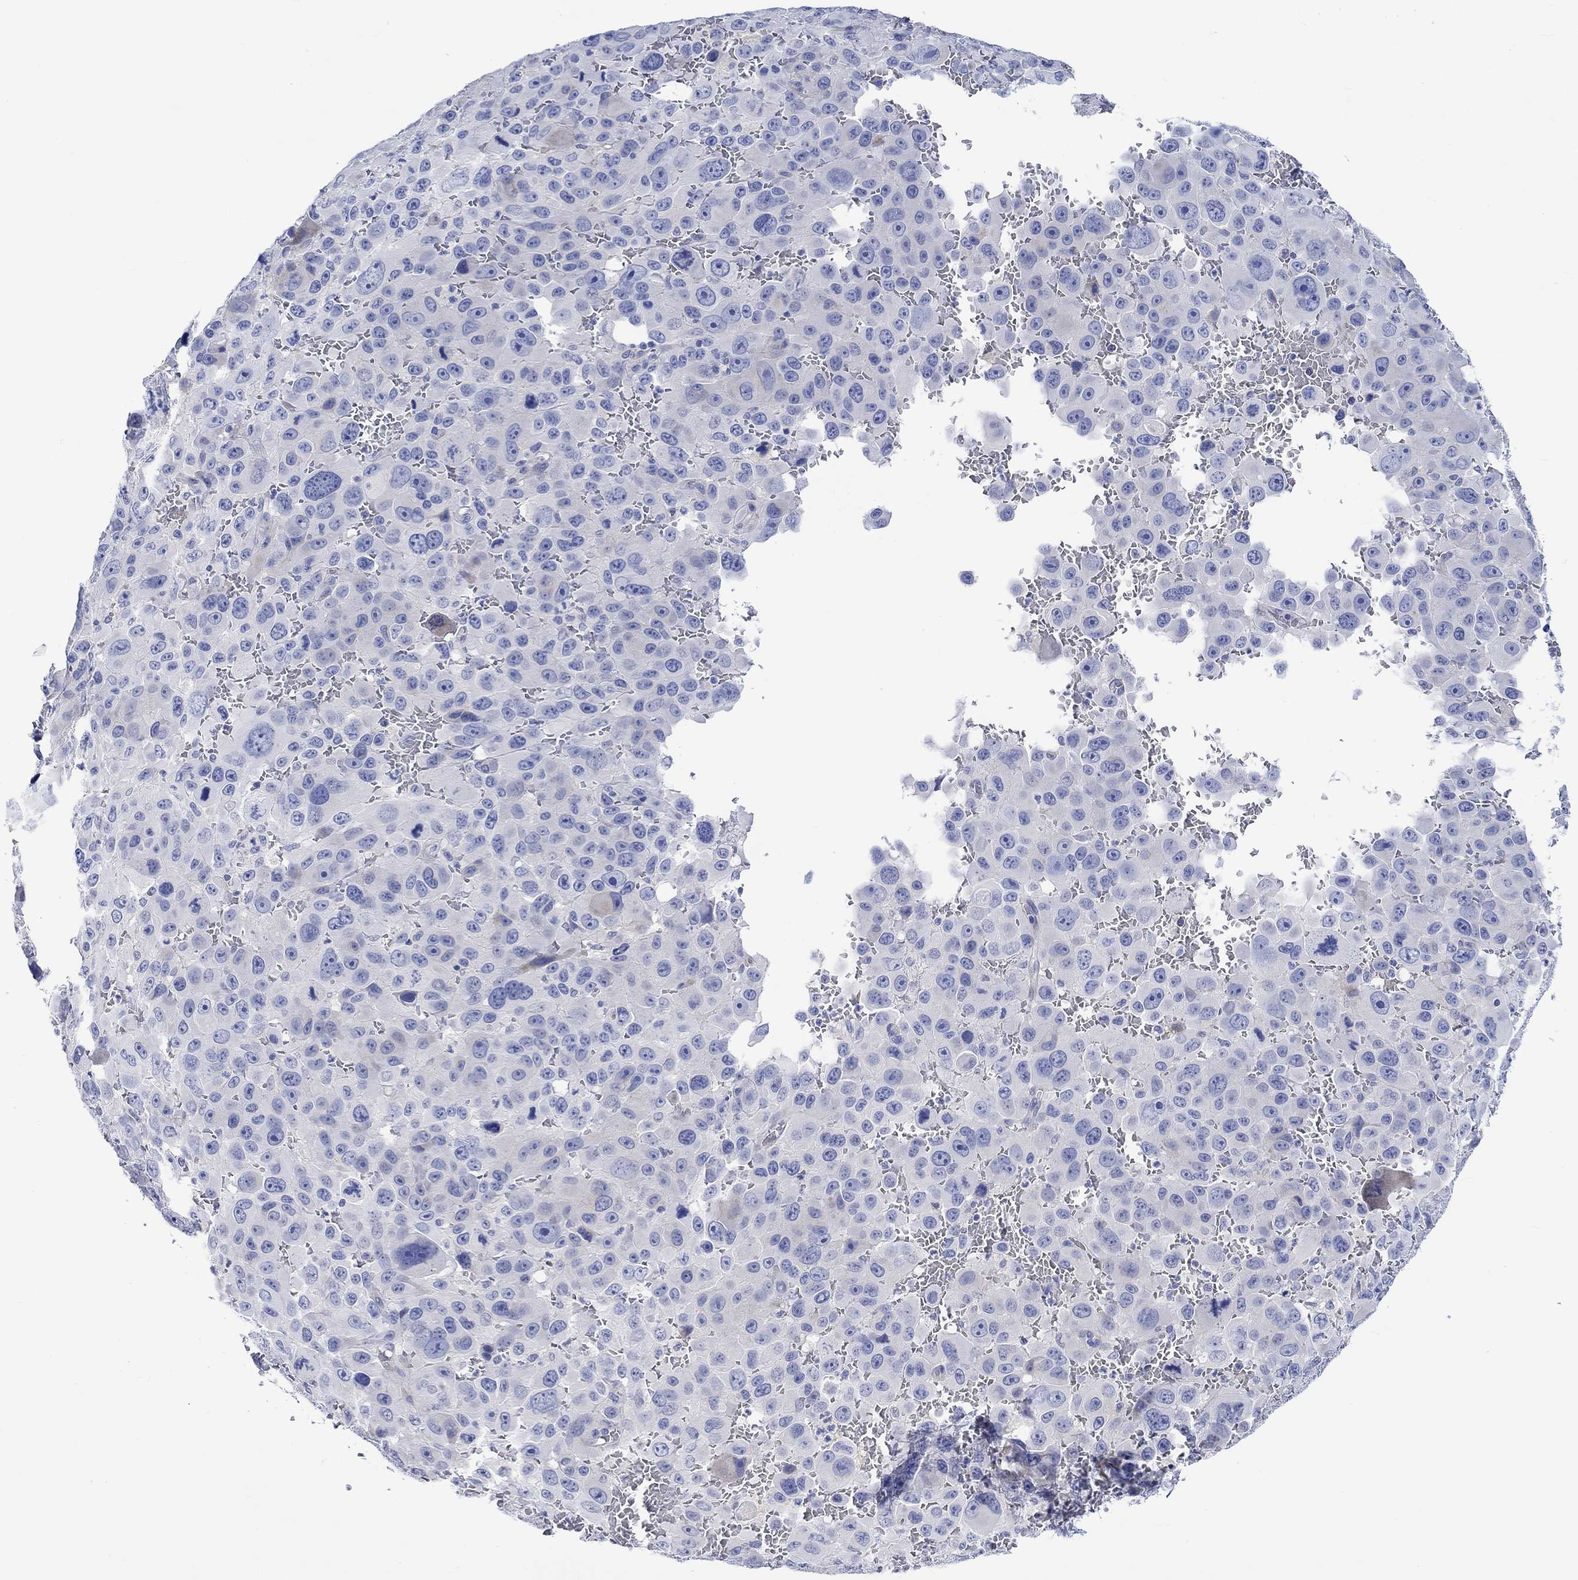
{"staining": {"intensity": "negative", "quantity": "none", "location": "none"}, "tissue": "melanoma", "cell_type": "Tumor cells", "image_type": "cancer", "snomed": [{"axis": "morphology", "description": "Malignant melanoma, NOS"}, {"axis": "topography", "description": "Skin"}], "caption": "This is a histopathology image of immunohistochemistry (IHC) staining of melanoma, which shows no expression in tumor cells. Nuclei are stained in blue.", "gene": "NRIP3", "patient": {"sex": "female", "age": 91}}